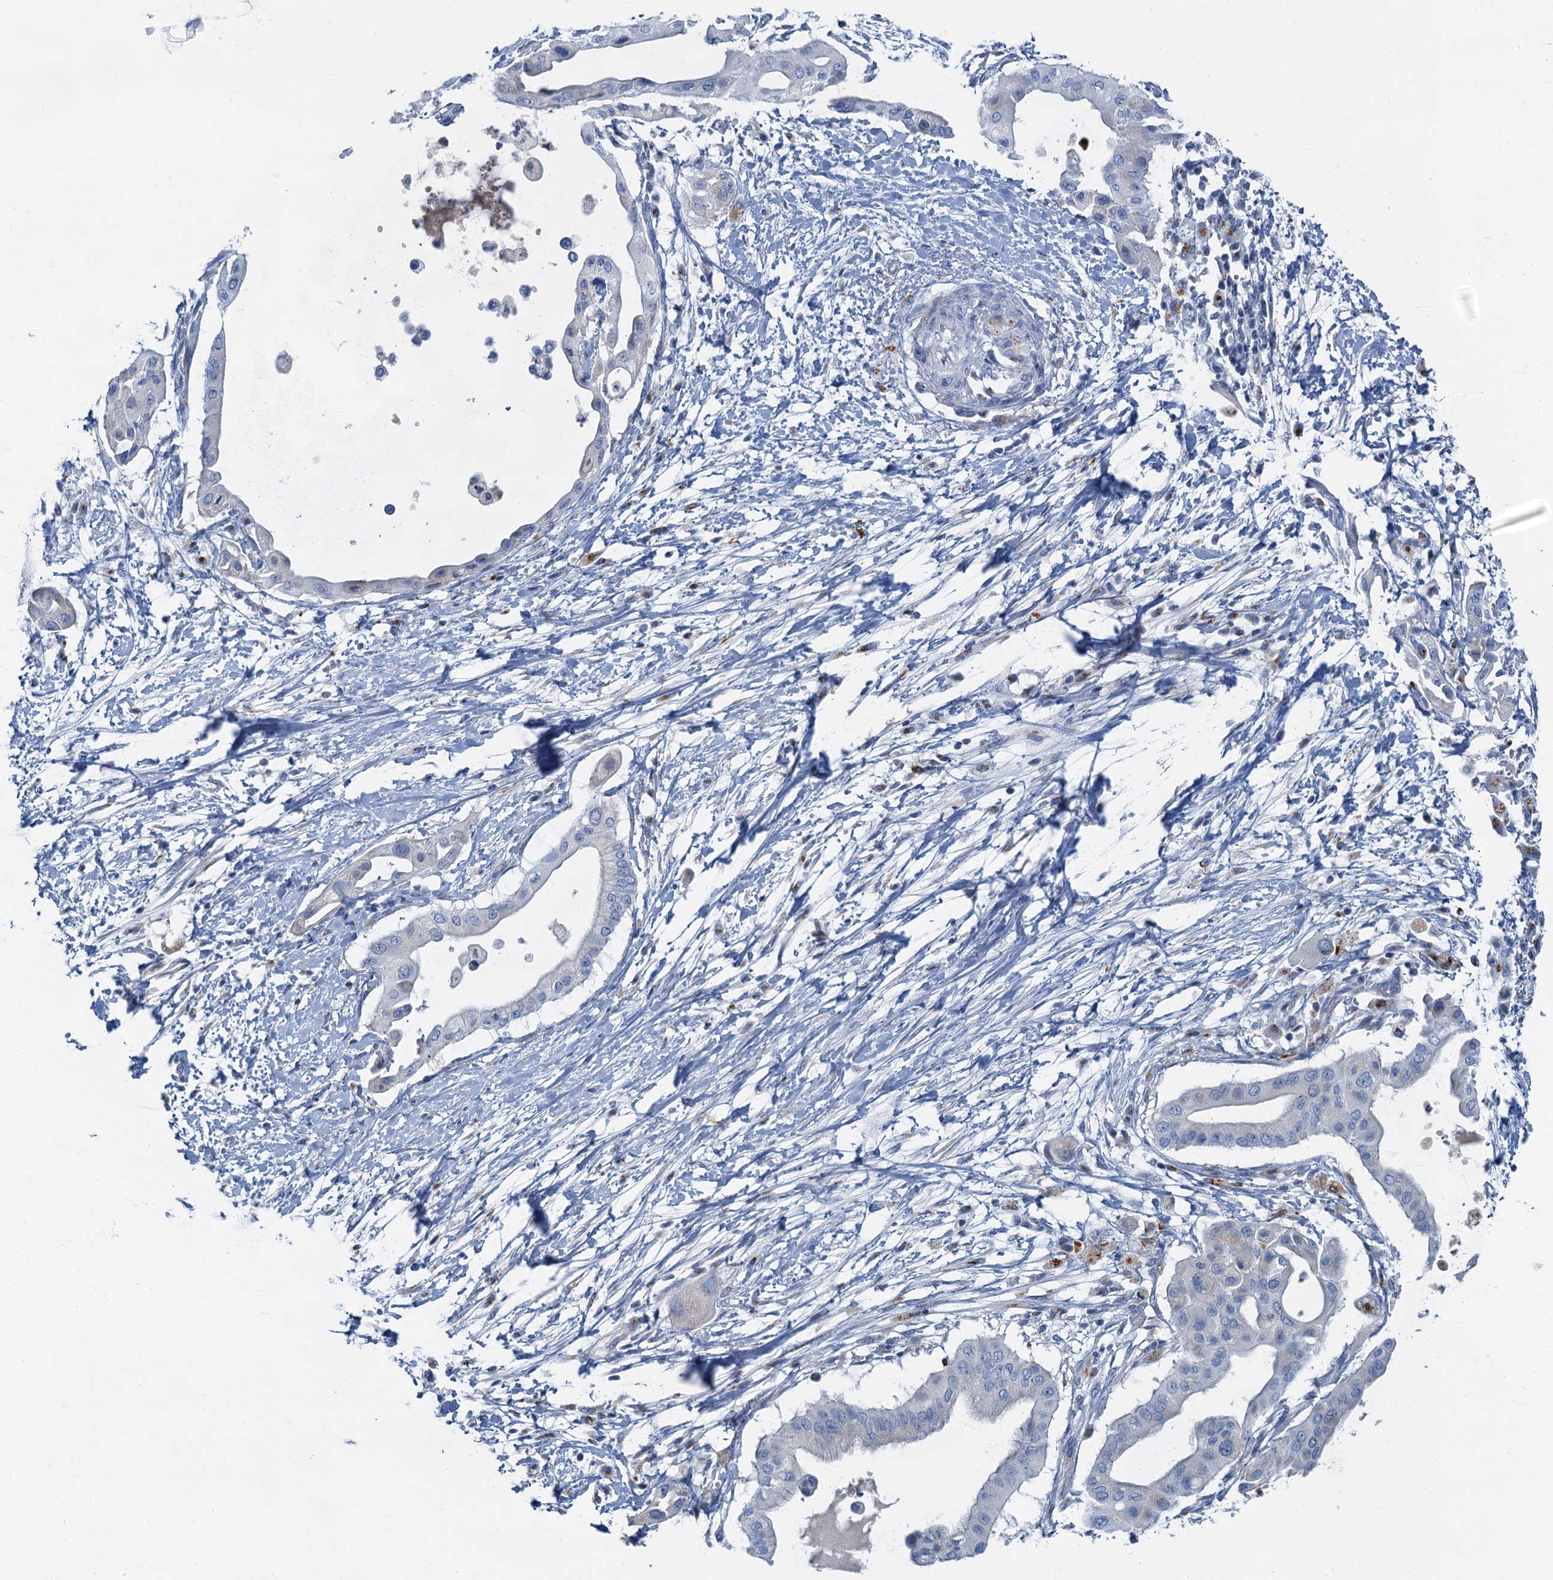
{"staining": {"intensity": "negative", "quantity": "none", "location": "none"}, "tissue": "pancreatic cancer", "cell_type": "Tumor cells", "image_type": "cancer", "snomed": [{"axis": "morphology", "description": "Adenocarcinoma, NOS"}, {"axis": "topography", "description": "Pancreas"}], "caption": "Immunohistochemistry of pancreatic cancer (adenocarcinoma) shows no expression in tumor cells.", "gene": "LYPD3", "patient": {"sex": "male", "age": 68}}